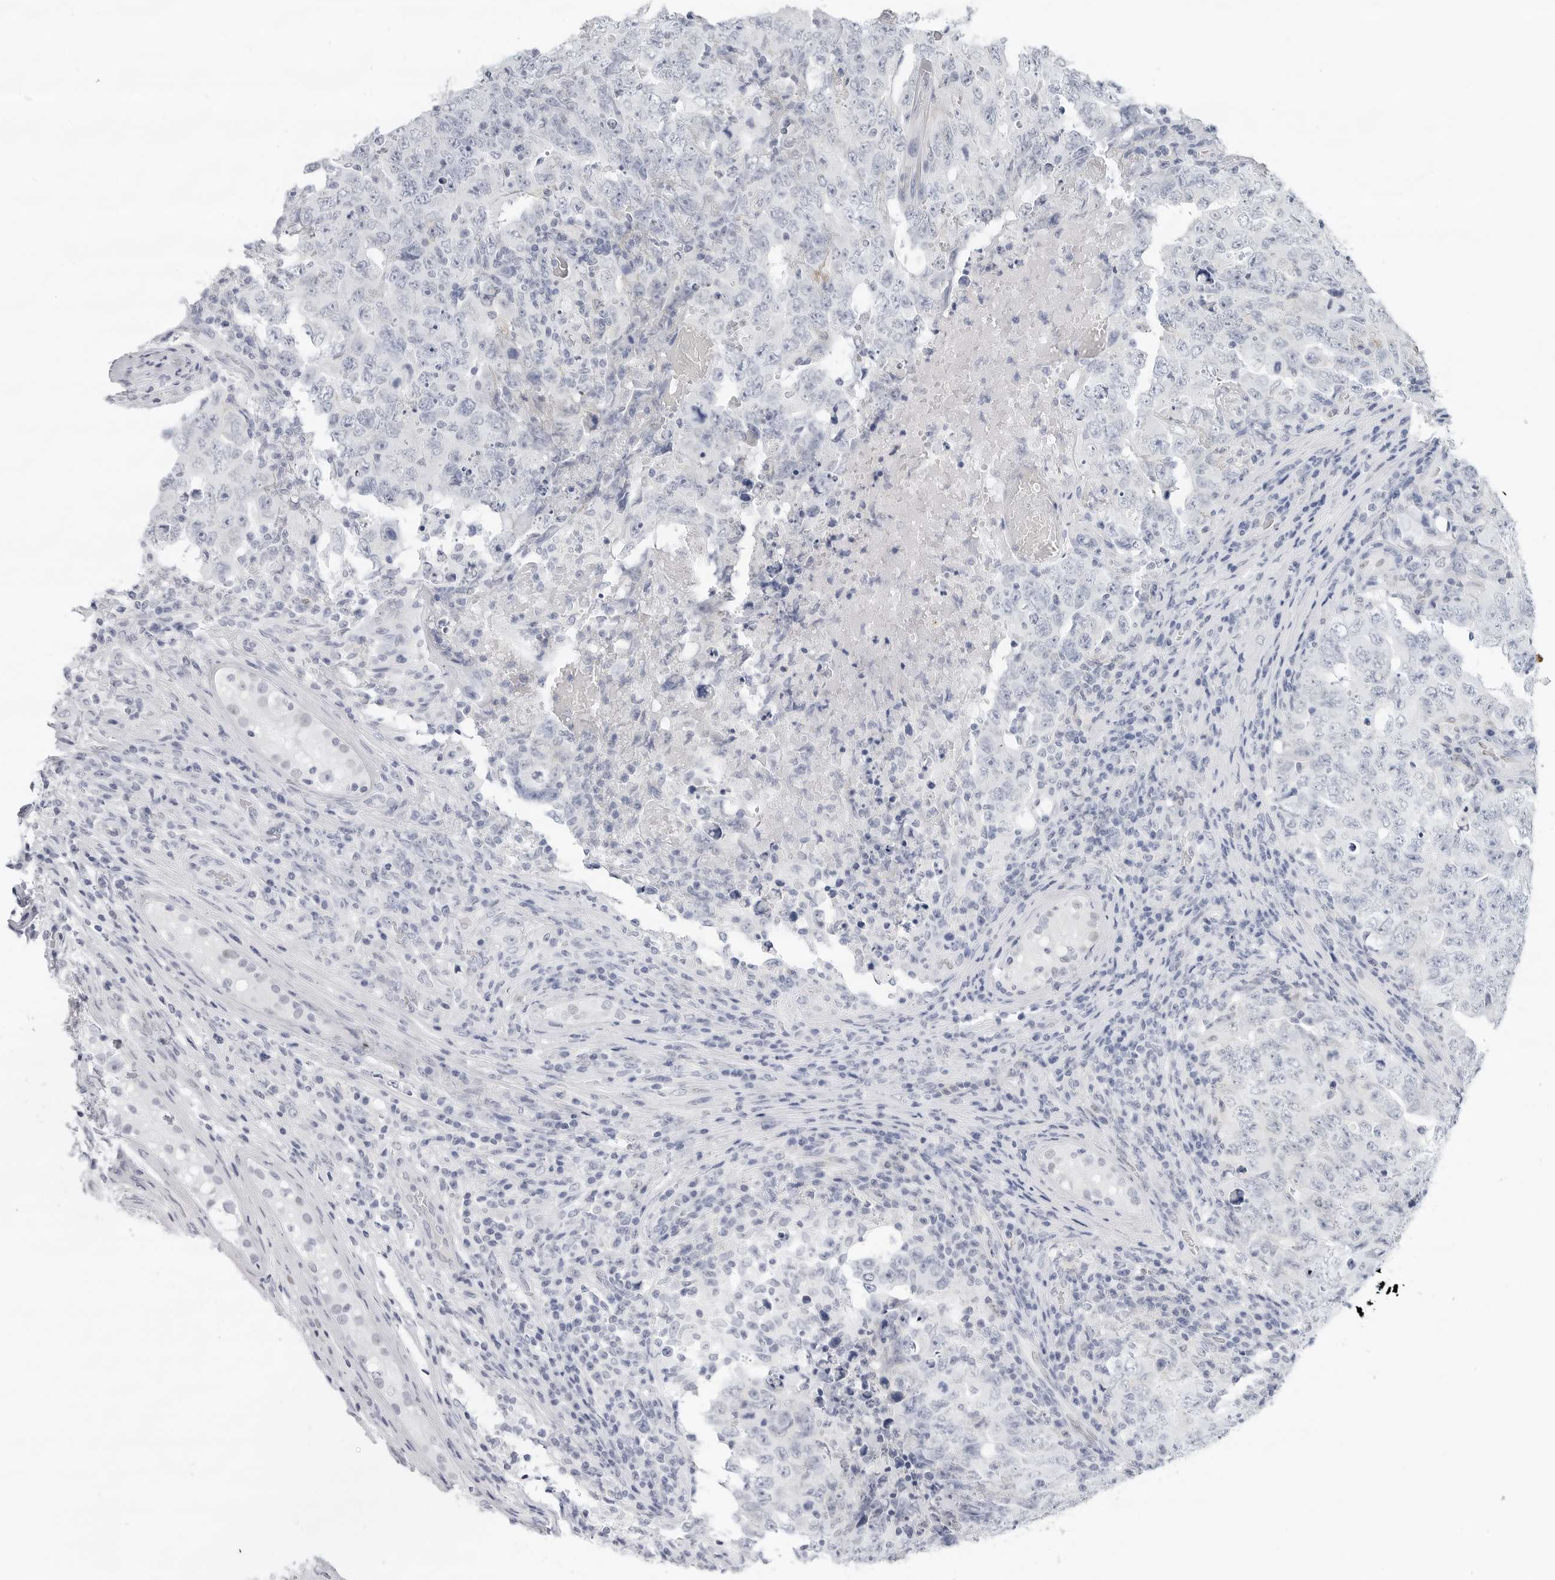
{"staining": {"intensity": "negative", "quantity": "none", "location": "none"}, "tissue": "testis cancer", "cell_type": "Tumor cells", "image_type": "cancer", "snomed": [{"axis": "morphology", "description": "Carcinoma, Embryonal, NOS"}, {"axis": "topography", "description": "Testis"}], "caption": "Micrograph shows no significant protein expression in tumor cells of testis cancer (embryonal carcinoma).", "gene": "SLC19A1", "patient": {"sex": "male", "age": 26}}